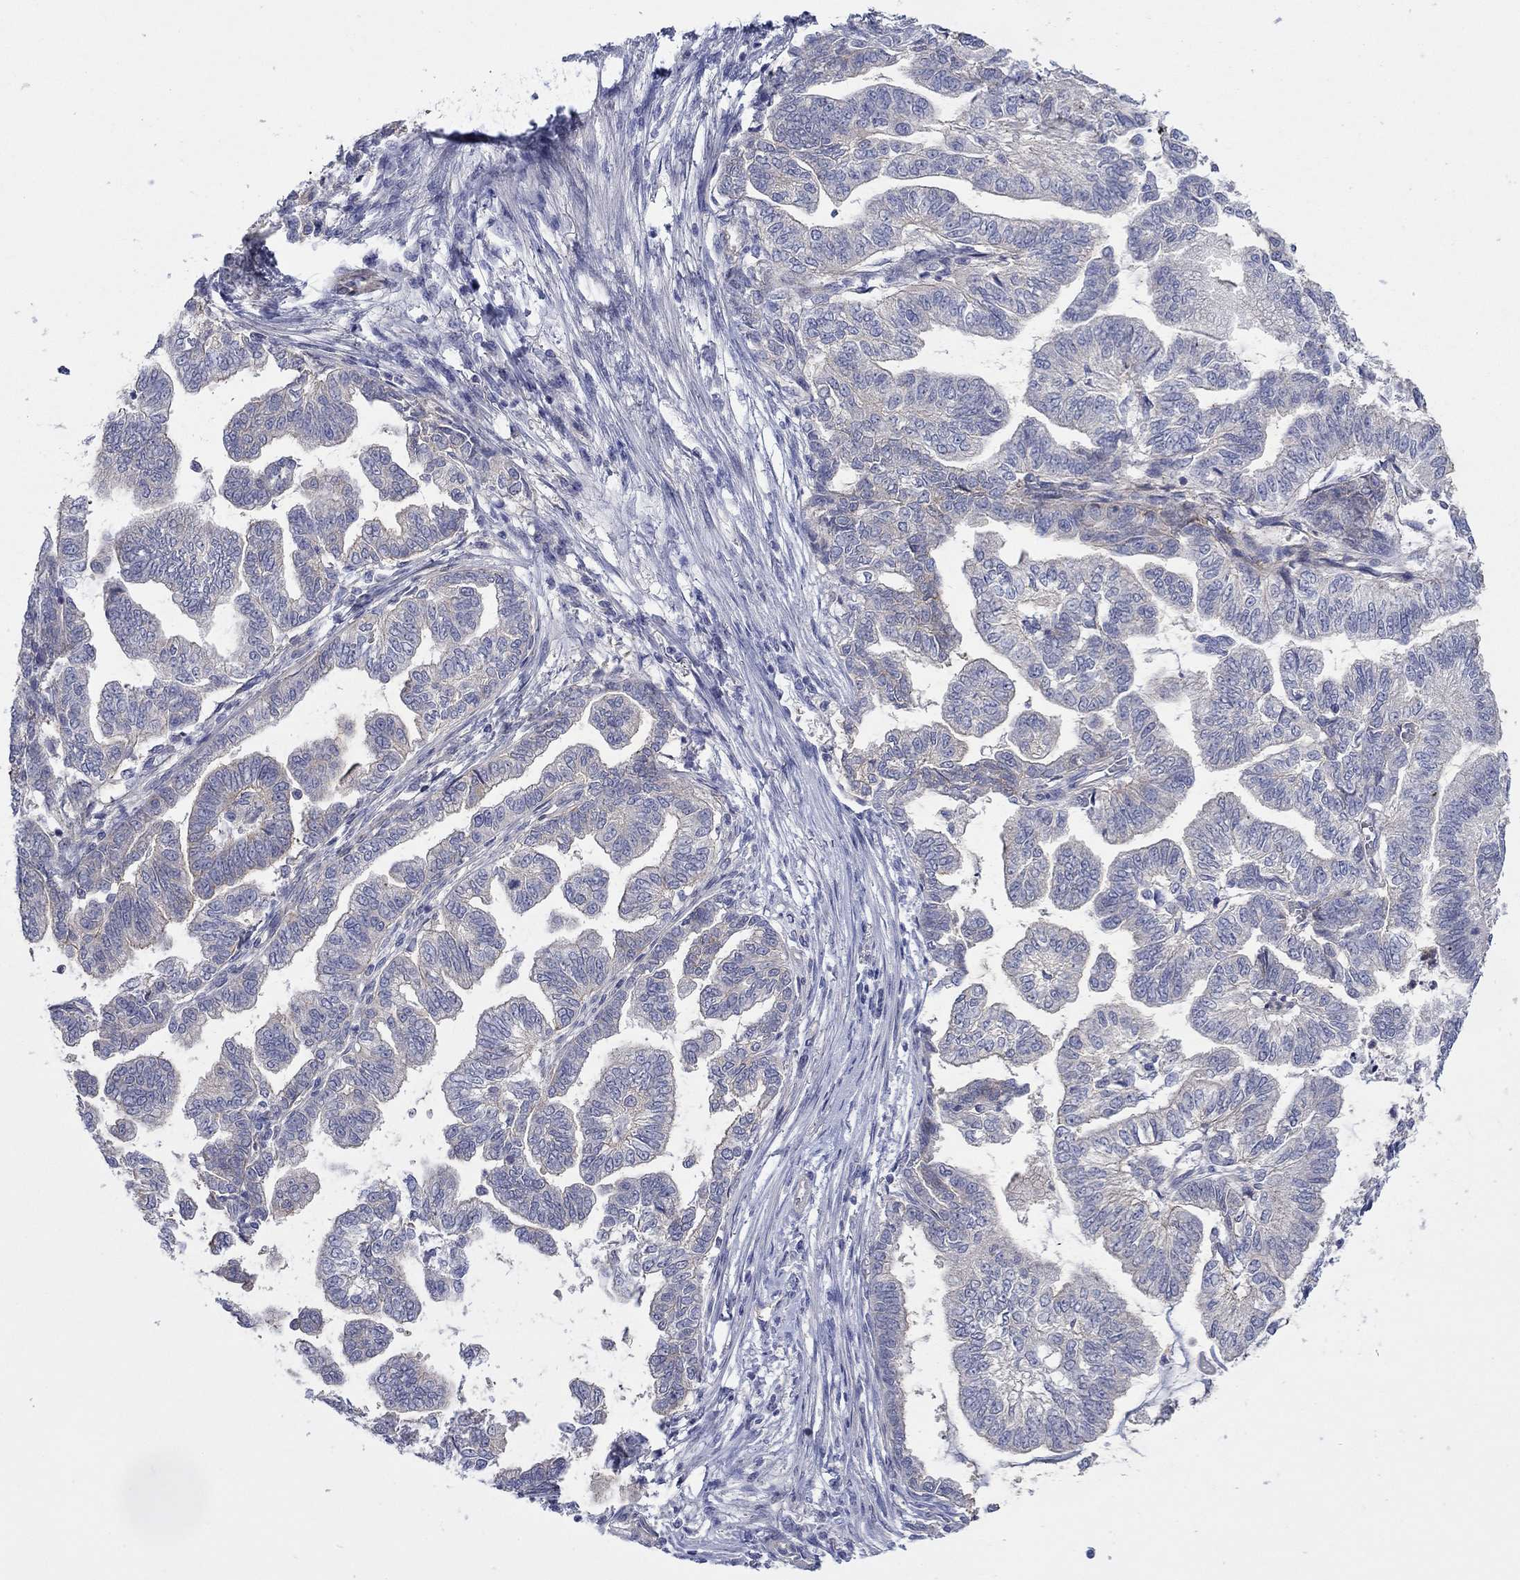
{"staining": {"intensity": "moderate", "quantity": "<25%", "location": "cytoplasmic/membranous"}, "tissue": "stomach cancer", "cell_type": "Tumor cells", "image_type": "cancer", "snomed": [{"axis": "morphology", "description": "Adenocarcinoma, NOS"}, {"axis": "topography", "description": "Stomach"}], "caption": "Human stomach cancer (adenocarcinoma) stained with a protein marker displays moderate staining in tumor cells.", "gene": "TPRN", "patient": {"sex": "male", "age": 83}}